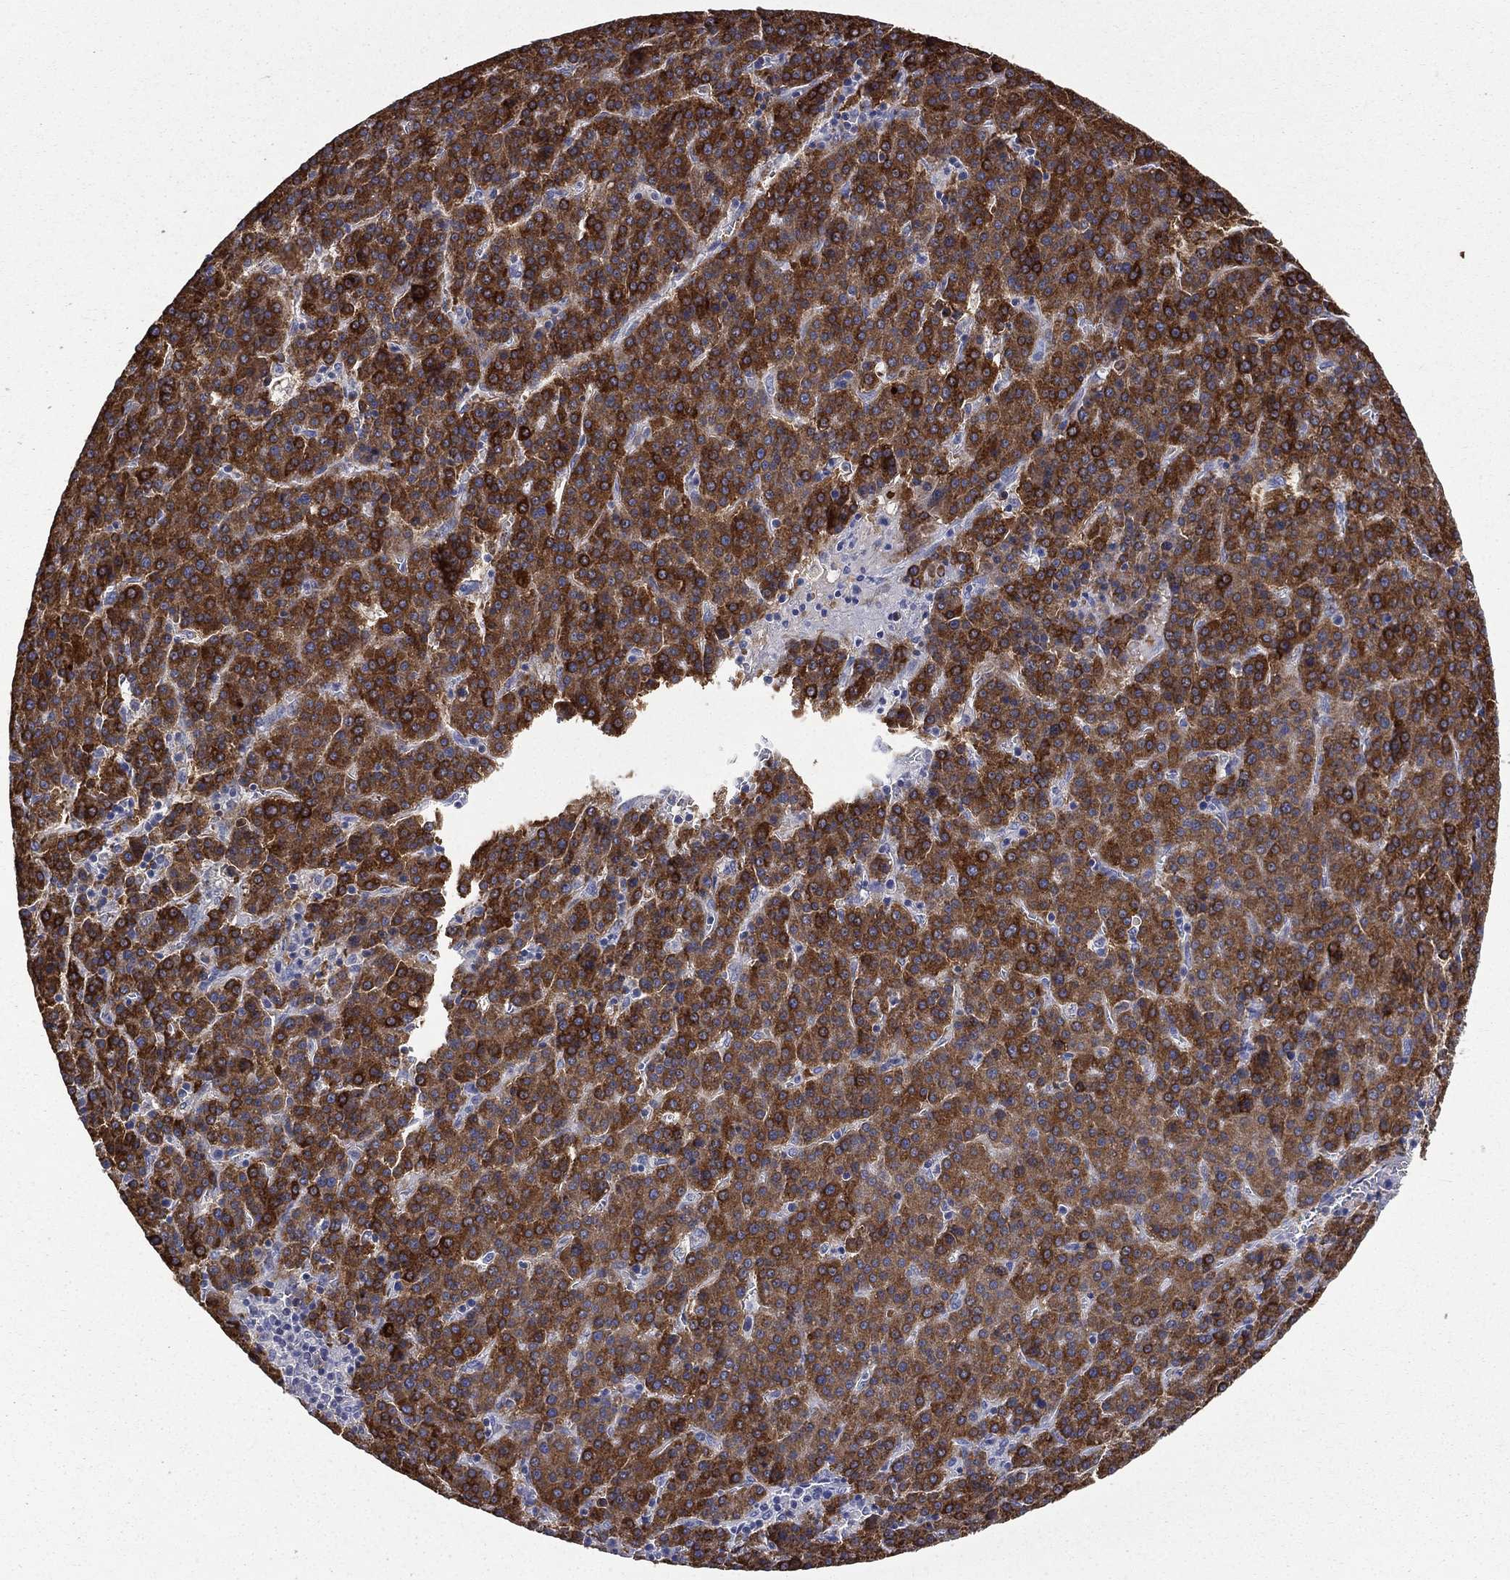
{"staining": {"intensity": "strong", "quantity": ">75%", "location": "cytoplasmic/membranous"}, "tissue": "liver cancer", "cell_type": "Tumor cells", "image_type": "cancer", "snomed": [{"axis": "morphology", "description": "Carcinoma, Hepatocellular, NOS"}, {"axis": "topography", "description": "Liver"}], "caption": "High-power microscopy captured an immunohistochemistry photomicrograph of liver cancer, revealing strong cytoplasmic/membranous staining in about >75% of tumor cells.", "gene": "CES2", "patient": {"sex": "female", "age": 58}}